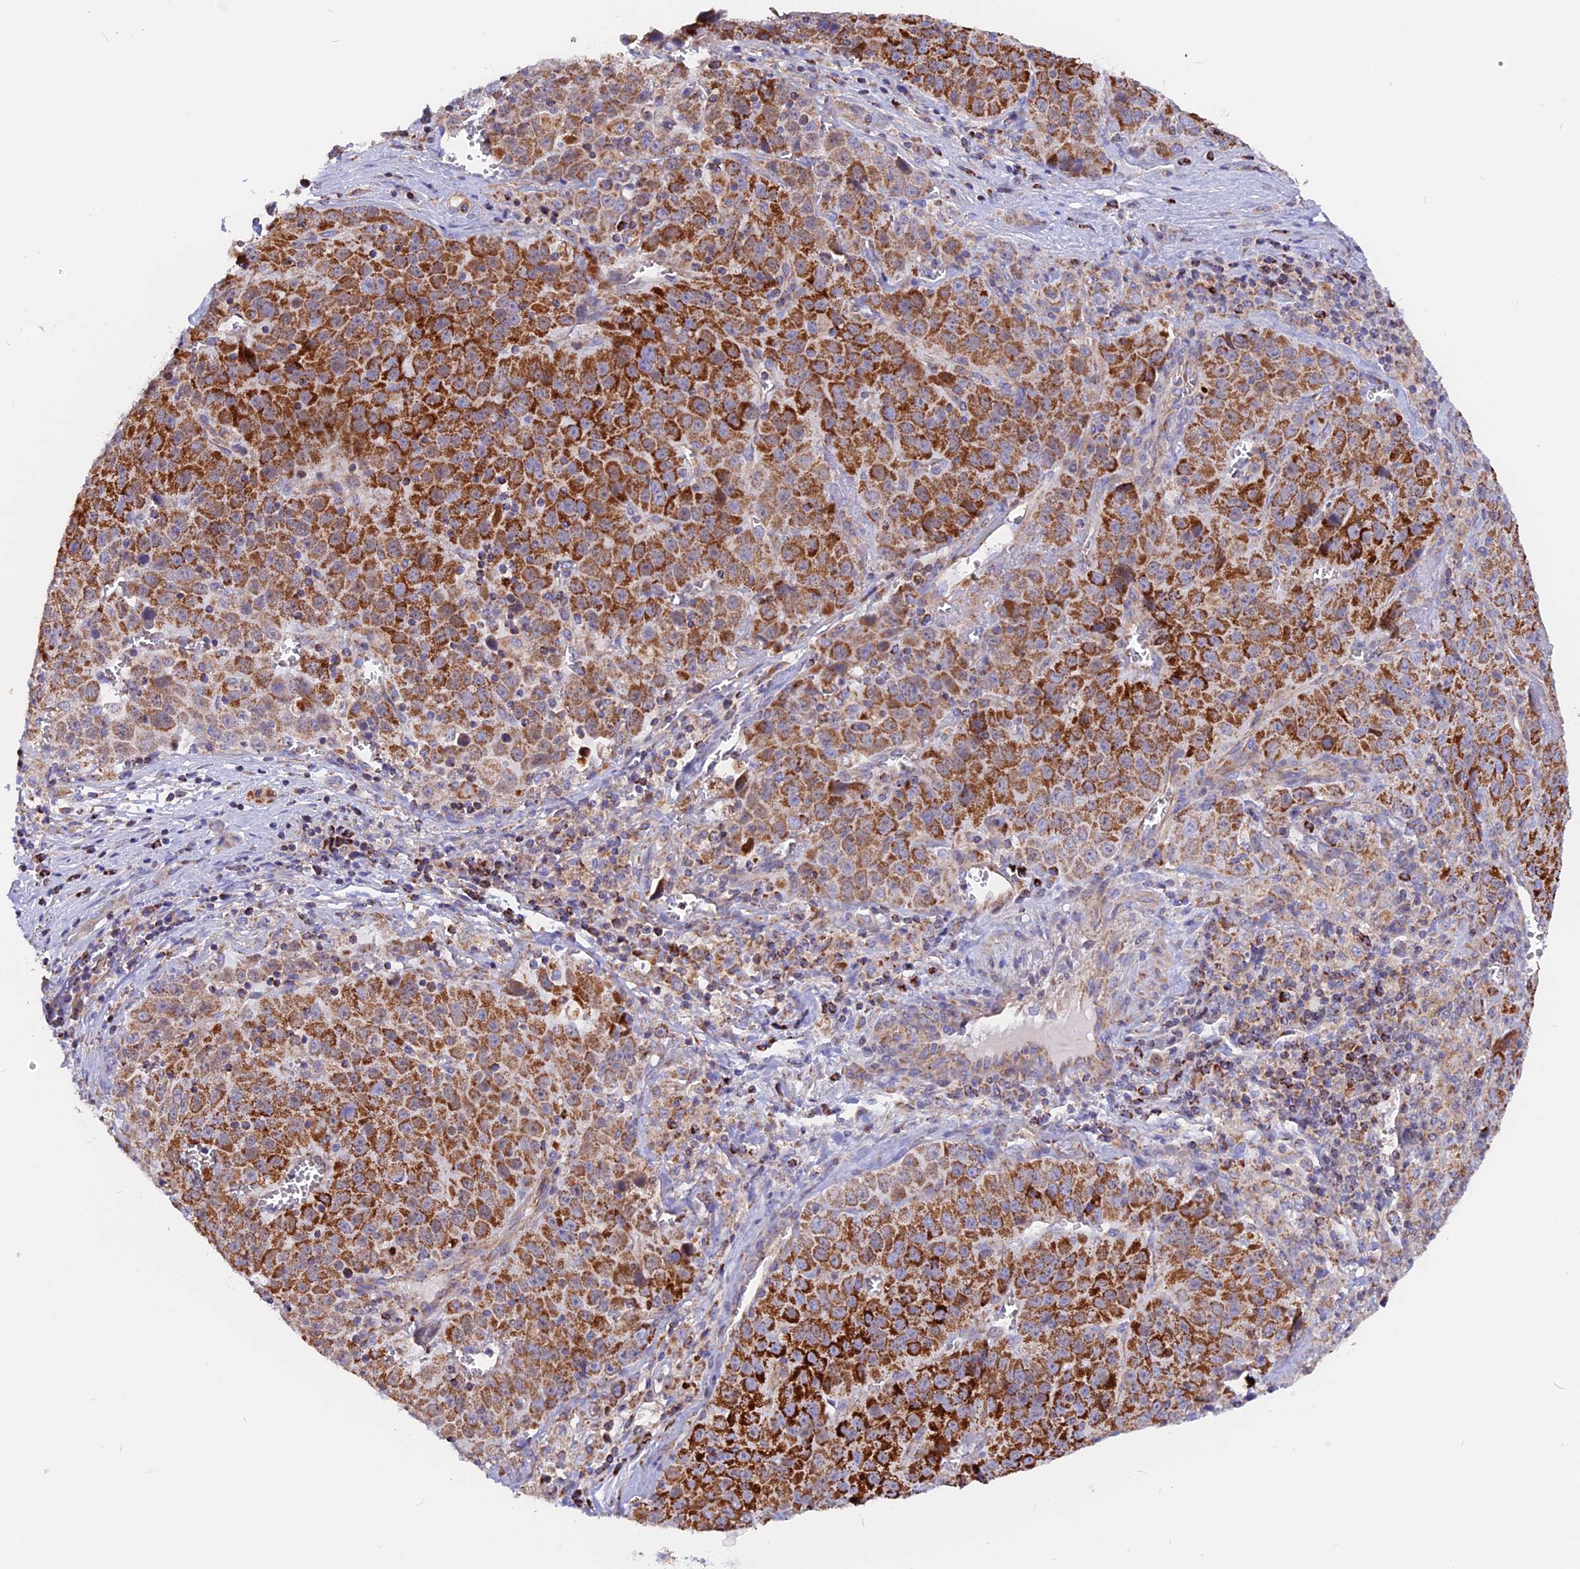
{"staining": {"intensity": "strong", "quantity": ">75%", "location": "cytoplasmic/membranous"}, "tissue": "liver cancer", "cell_type": "Tumor cells", "image_type": "cancer", "snomed": [{"axis": "morphology", "description": "Carcinoma, Hepatocellular, NOS"}, {"axis": "topography", "description": "Liver"}], "caption": "Immunohistochemistry (IHC) (DAB) staining of human liver hepatocellular carcinoma displays strong cytoplasmic/membranous protein expression in about >75% of tumor cells. The protein is shown in brown color, while the nuclei are stained blue.", "gene": "GCDH", "patient": {"sex": "female", "age": 53}}